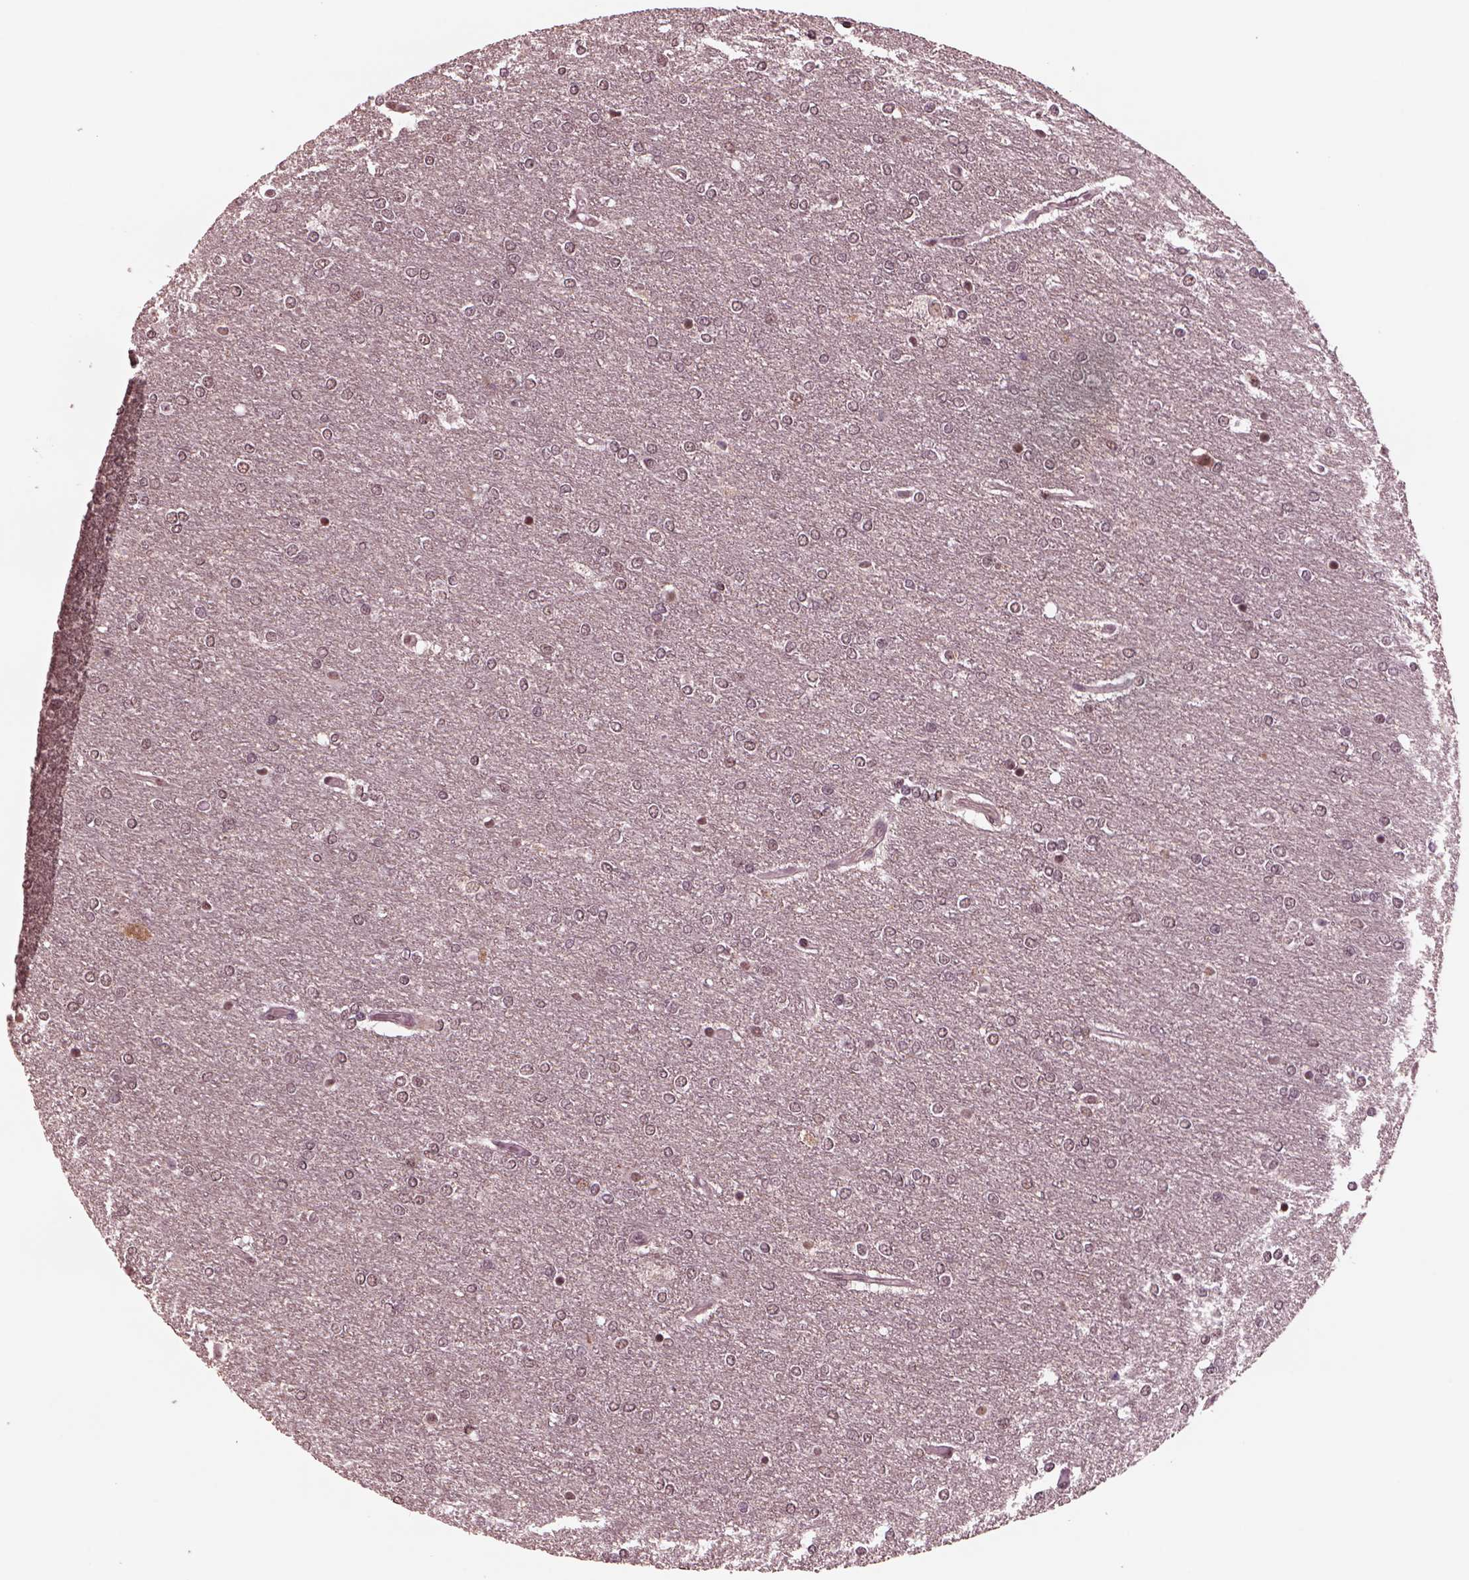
{"staining": {"intensity": "weak", "quantity": "<25%", "location": "nuclear"}, "tissue": "glioma", "cell_type": "Tumor cells", "image_type": "cancer", "snomed": [{"axis": "morphology", "description": "Glioma, malignant, High grade"}, {"axis": "topography", "description": "Brain"}], "caption": "Tumor cells show no significant protein expression in glioma. The staining was performed using DAB to visualize the protein expression in brown, while the nuclei were stained in blue with hematoxylin (Magnification: 20x).", "gene": "NAP1L5", "patient": {"sex": "female", "age": 61}}